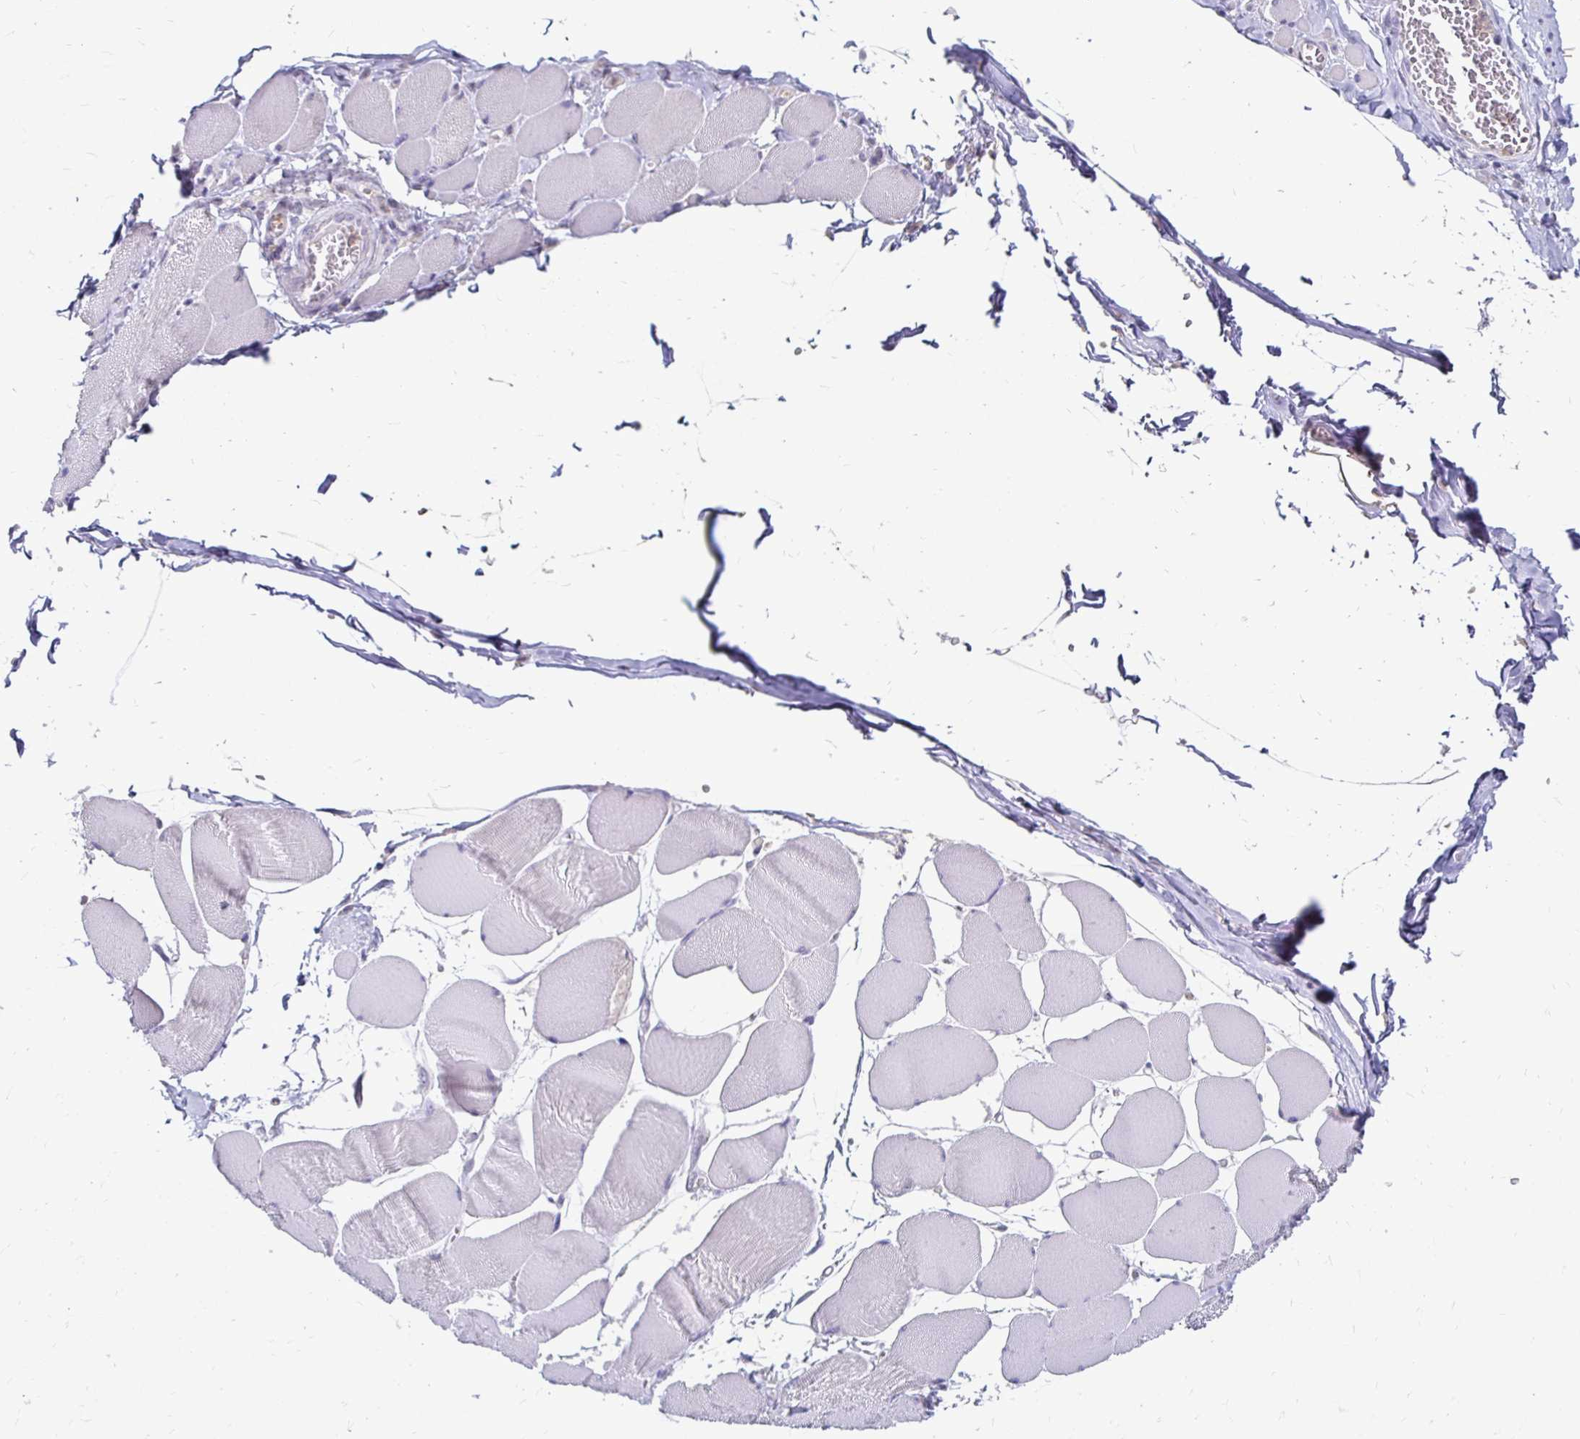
{"staining": {"intensity": "negative", "quantity": "none", "location": "none"}, "tissue": "skeletal muscle", "cell_type": "Myocytes", "image_type": "normal", "snomed": [{"axis": "morphology", "description": "Normal tissue, NOS"}, {"axis": "topography", "description": "Skeletal muscle"}], "caption": "IHC histopathology image of unremarkable human skeletal muscle stained for a protein (brown), which exhibits no positivity in myocytes.", "gene": "GK2", "patient": {"sex": "female", "age": 75}}